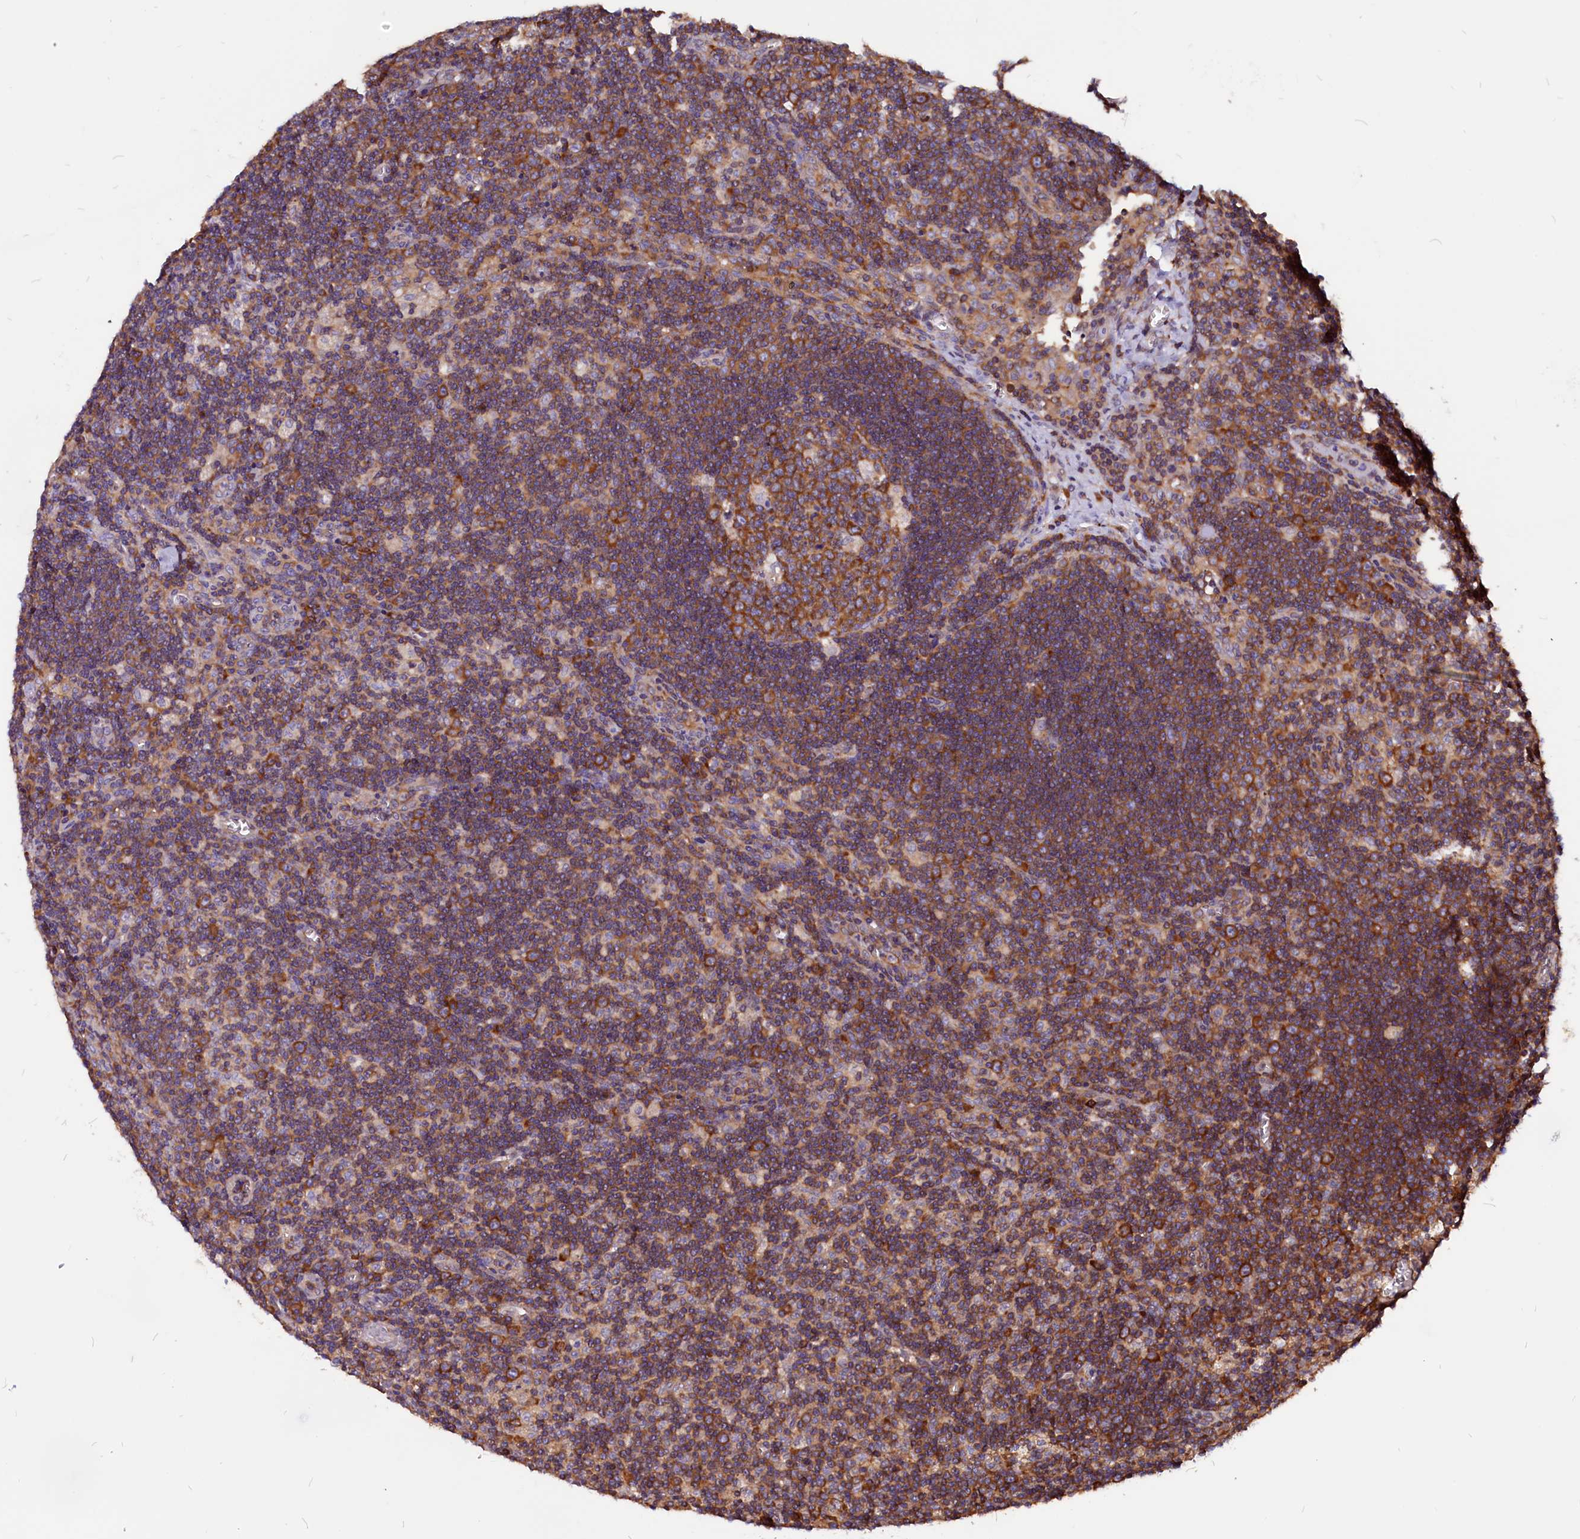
{"staining": {"intensity": "strong", "quantity": ">75%", "location": "cytoplasmic/membranous"}, "tissue": "lymph node", "cell_type": "Germinal center cells", "image_type": "normal", "snomed": [{"axis": "morphology", "description": "Normal tissue, NOS"}, {"axis": "topography", "description": "Lymph node"}], "caption": "Germinal center cells demonstrate high levels of strong cytoplasmic/membranous positivity in about >75% of cells in normal lymph node. The staining was performed using DAB to visualize the protein expression in brown, while the nuclei were stained in blue with hematoxylin (Magnification: 20x).", "gene": "EIF3G", "patient": {"sex": "male", "age": 58}}